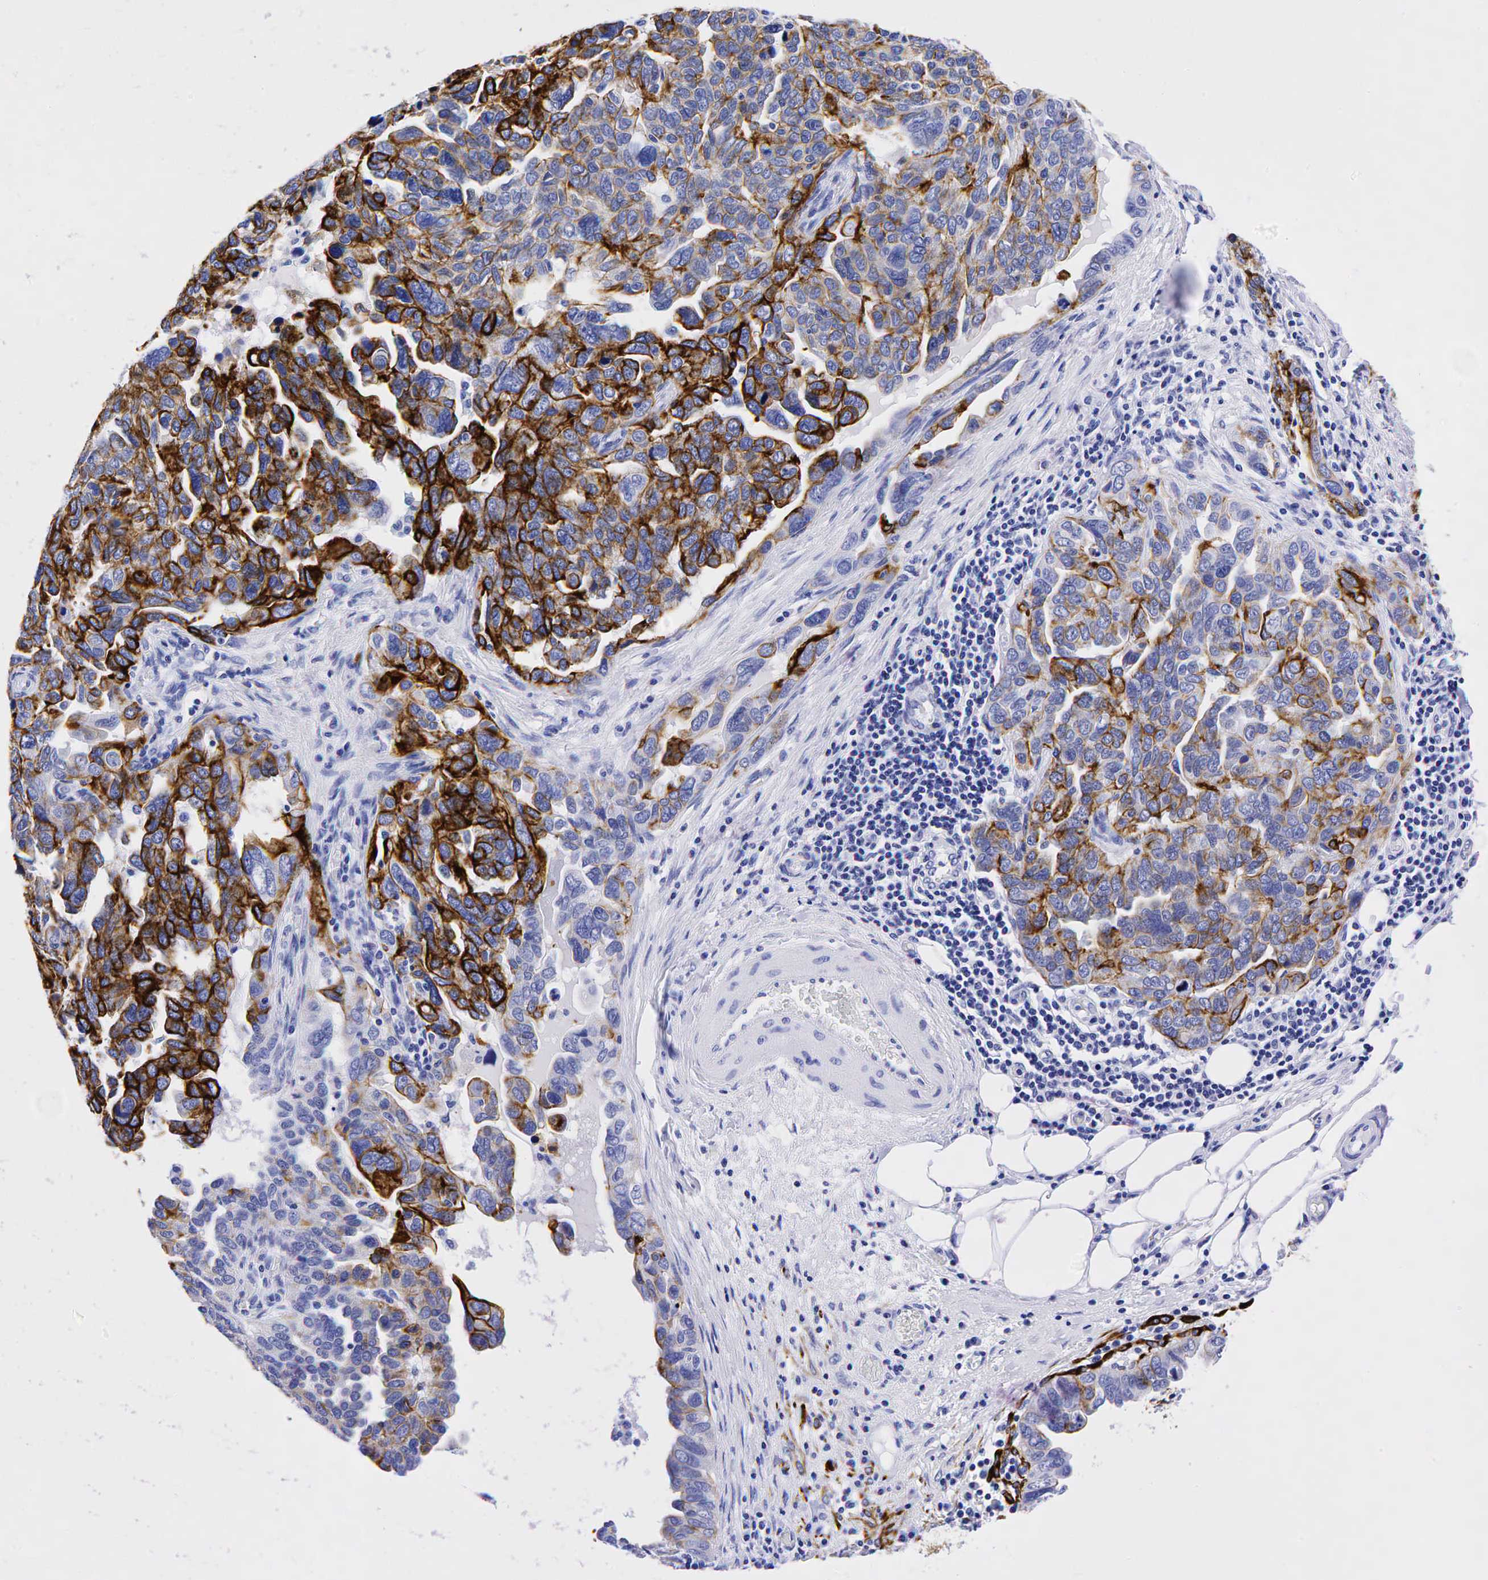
{"staining": {"intensity": "strong", "quantity": "25%-75%", "location": "cytoplasmic/membranous"}, "tissue": "ovarian cancer", "cell_type": "Tumor cells", "image_type": "cancer", "snomed": [{"axis": "morphology", "description": "Cystadenocarcinoma, serous, NOS"}, {"axis": "topography", "description": "Ovary"}], "caption": "Immunohistochemistry (IHC) staining of ovarian cancer (serous cystadenocarcinoma), which shows high levels of strong cytoplasmic/membranous expression in about 25%-75% of tumor cells indicating strong cytoplasmic/membranous protein positivity. The staining was performed using DAB (3,3'-diaminobenzidine) (brown) for protein detection and nuclei were counterstained in hematoxylin (blue).", "gene": "KRT19", "patient": {"sex": "female", "age": 64}}